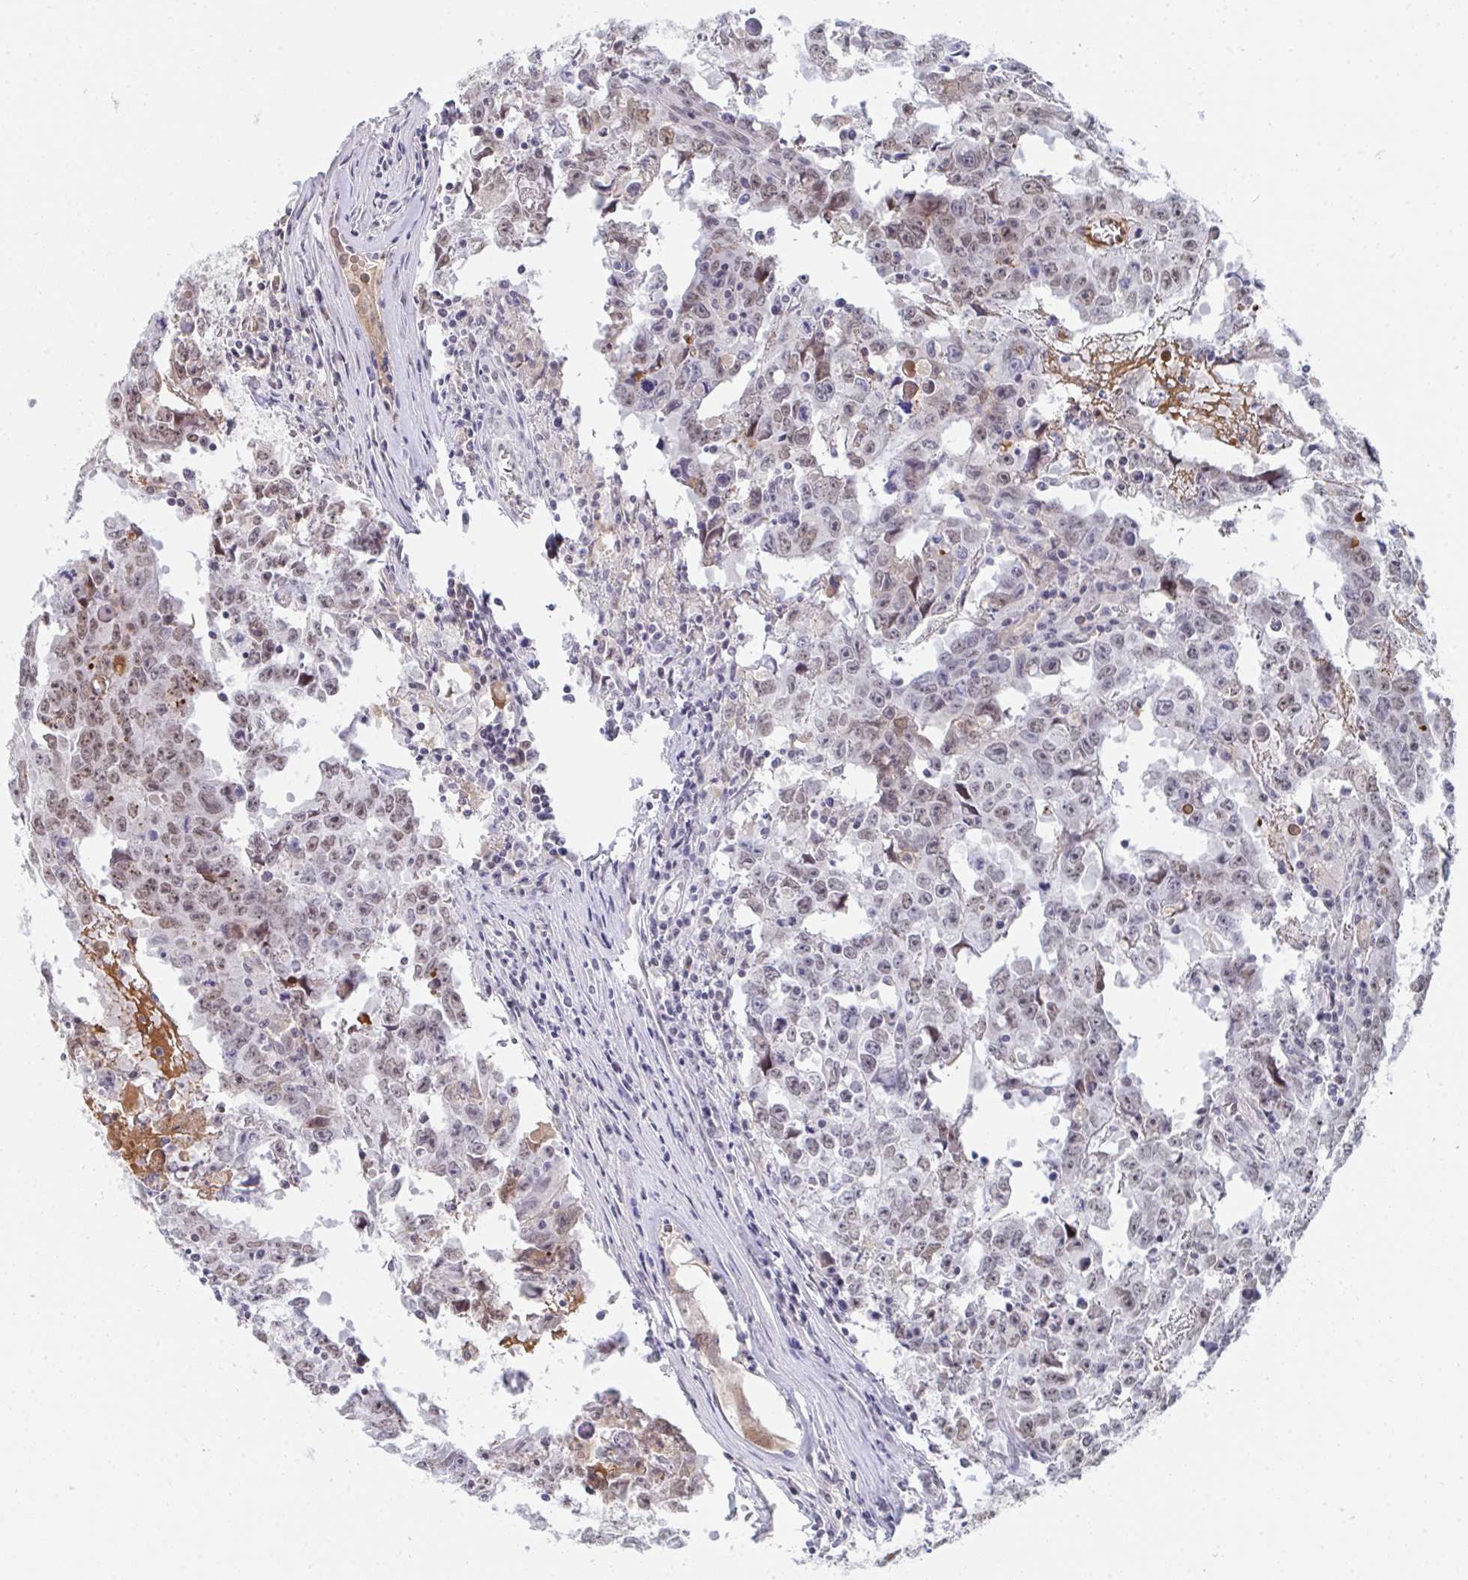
{"staining": {"intensity": "weak", "quantity": "25%-75%", "location": "nuclear"}, "tissue": "testis cancer", "cell_type": "Tumor cells", "image_type": "cancer", "snomed": [{"axis": "morphology", "description": "Carcinoma, Embryonal, NOS"}, {"axis": "topography", "description": "Testis"}], "caption": "Weak nuclear positivity is seen in approximately 25%-75% of tumor cells in testis embryonal carcinoma.", "gene": "DSCAML1", "patient": {"sex": "male", "age": 22}}